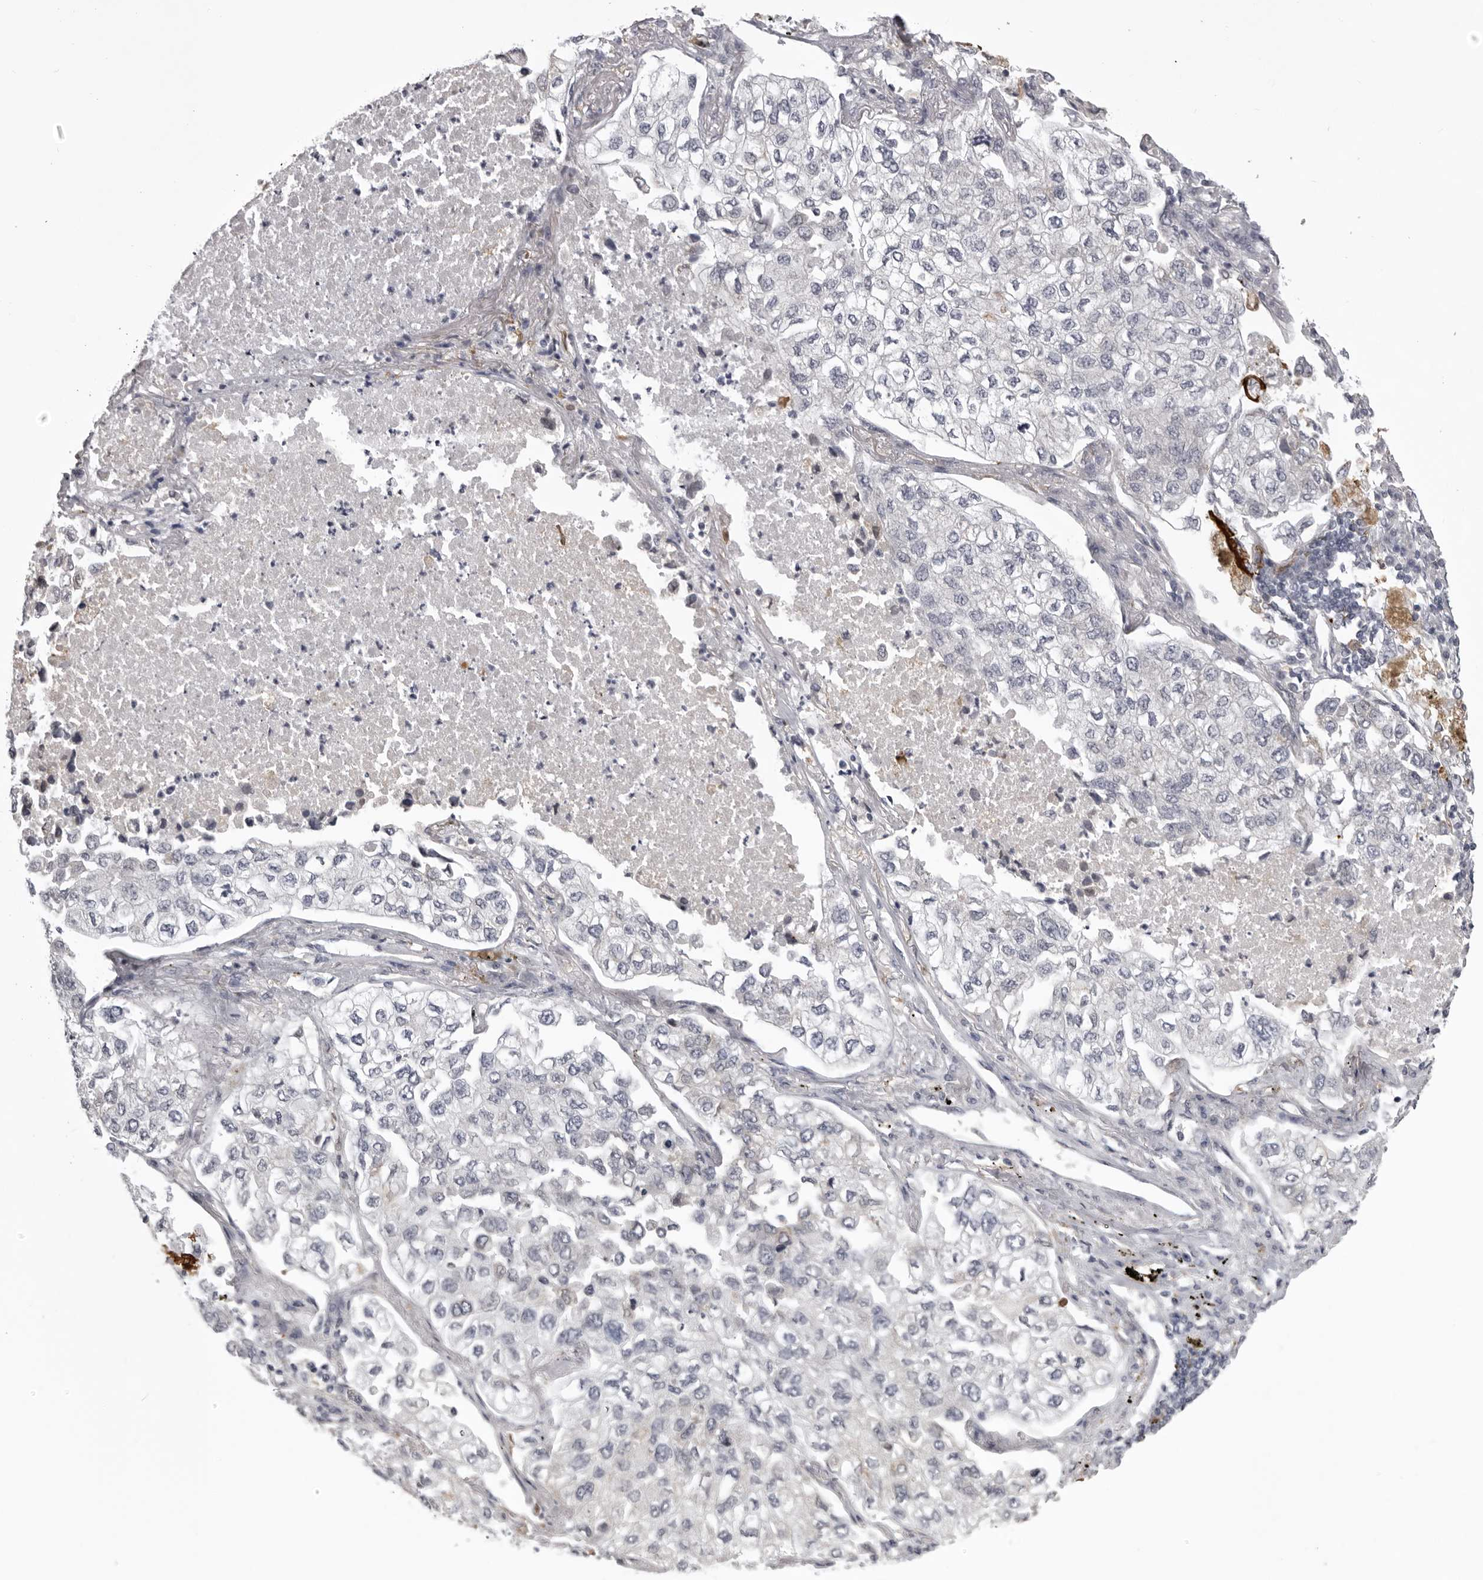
{"staining": {"intensity": "negative", "quantity": "none", "location": "none"}, "tissue": "lung cancer", "cell_type": "Tumor cells", "image_type": "cancer", "snomed": [{"axis": "morphology", "description": "Adenocarcinoma, NOS"}, {"axis": "topography", "description": "Lung"}], "caption": "High magnification brightfield microscopy of lung cancer stained with DAB (brown) and counterstained with hematoxylin (blue): tumor cells show no significant expression. (DAB immunohistochemistry, high magnification).", "gene": "NCEH1", "patient": {"sex": "male", "age": 63}}